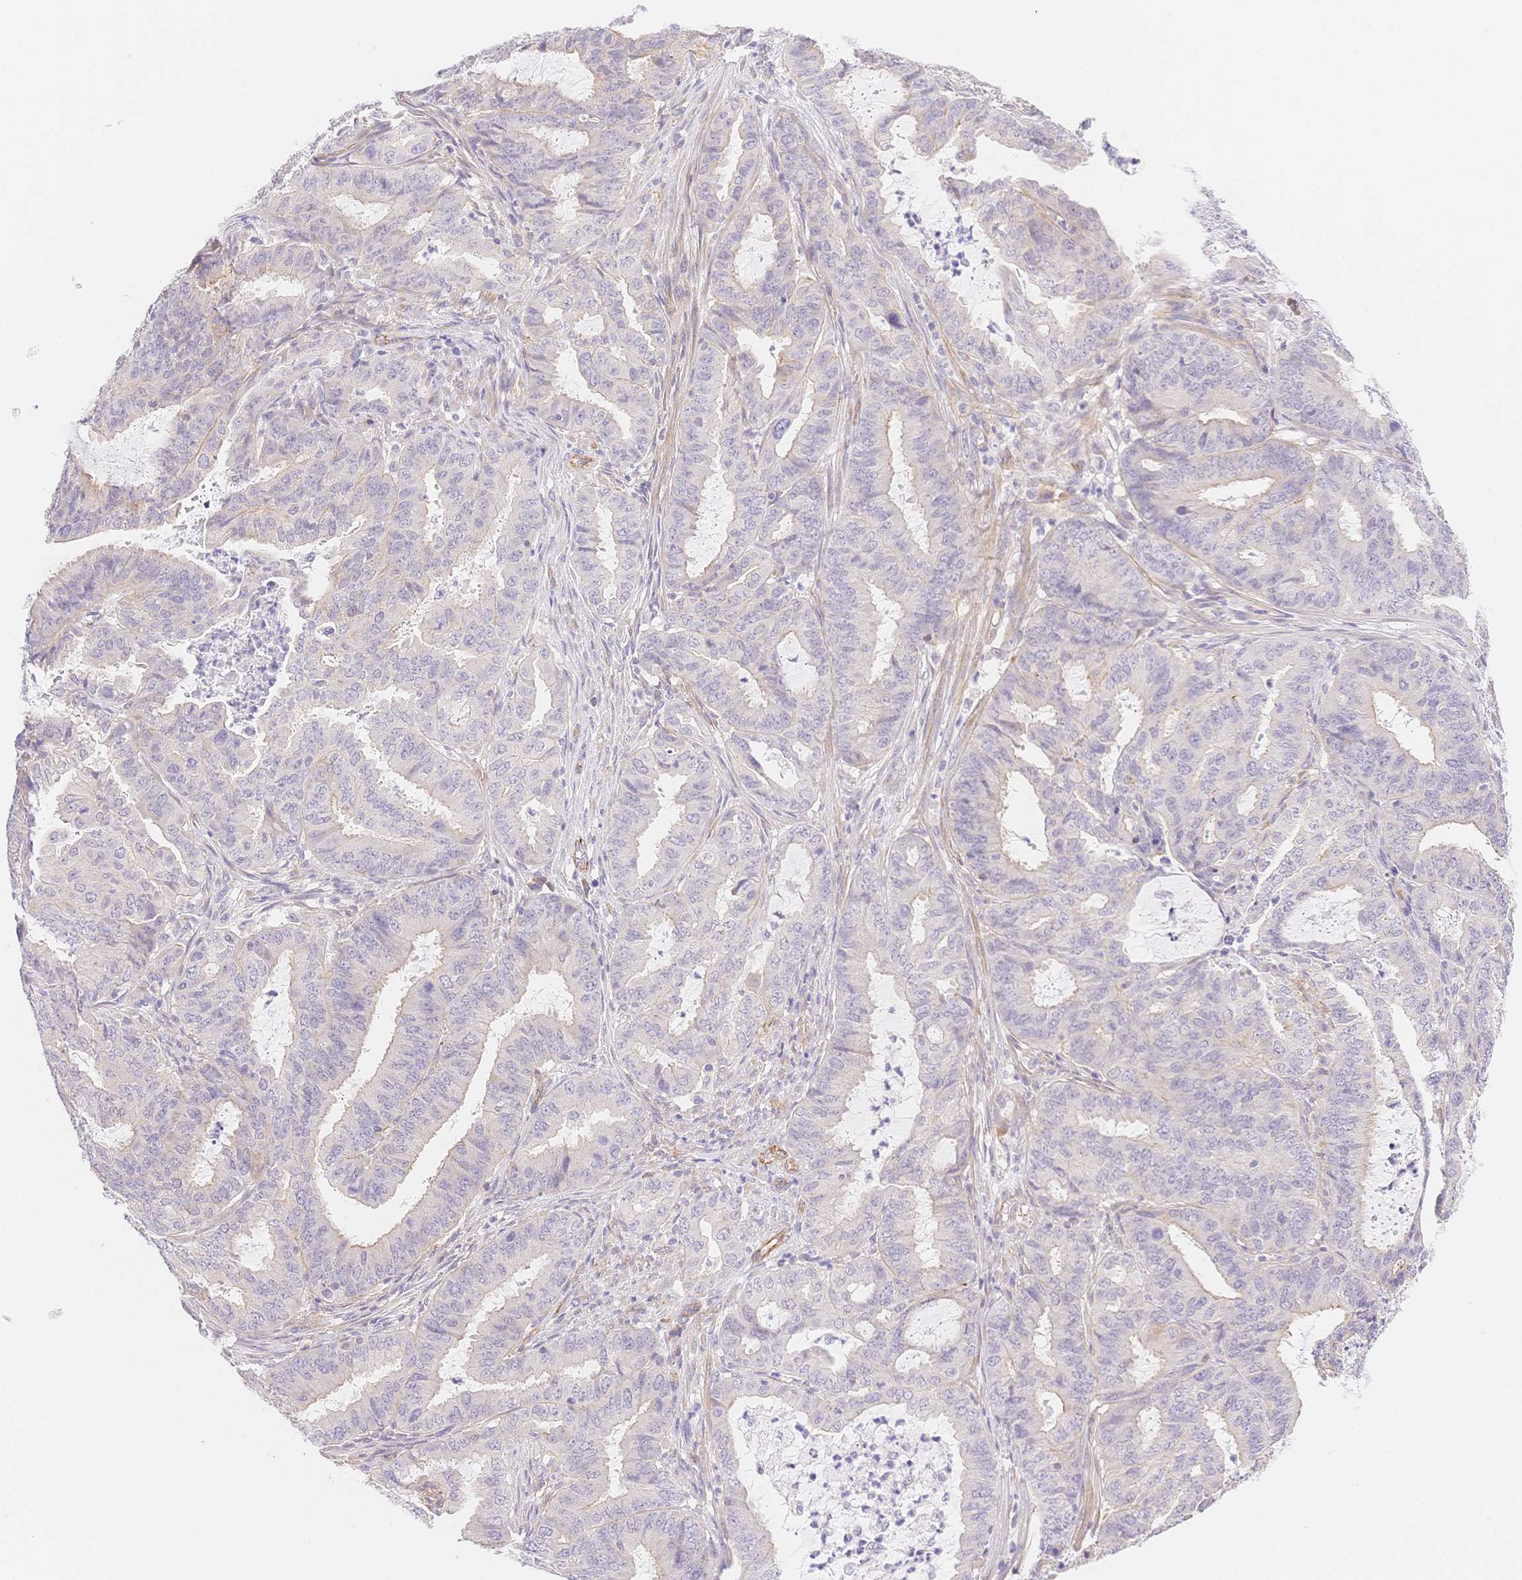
{"staining": {"intensity": "negative", "quantity": "none", "location": "none"}, "tissue": "endometrial cancer", "cell_type": "Tumor cells", "image_type": "cancer", "snomed": [{"axis": "morphology", "description": "Adenocarcinoma, NOS"}, {"axis": "topography", "description": "Endometrium"}], "caption": "The photomicrograph displays no staining of tumor cells in adenocarcinoma (endometrial). (Brightfield microscopy of DAB immunohistochemistry (IHC) at high magnification).", "gene": "CSN1S1", "patient": {"sex": "female", "age": 51}}